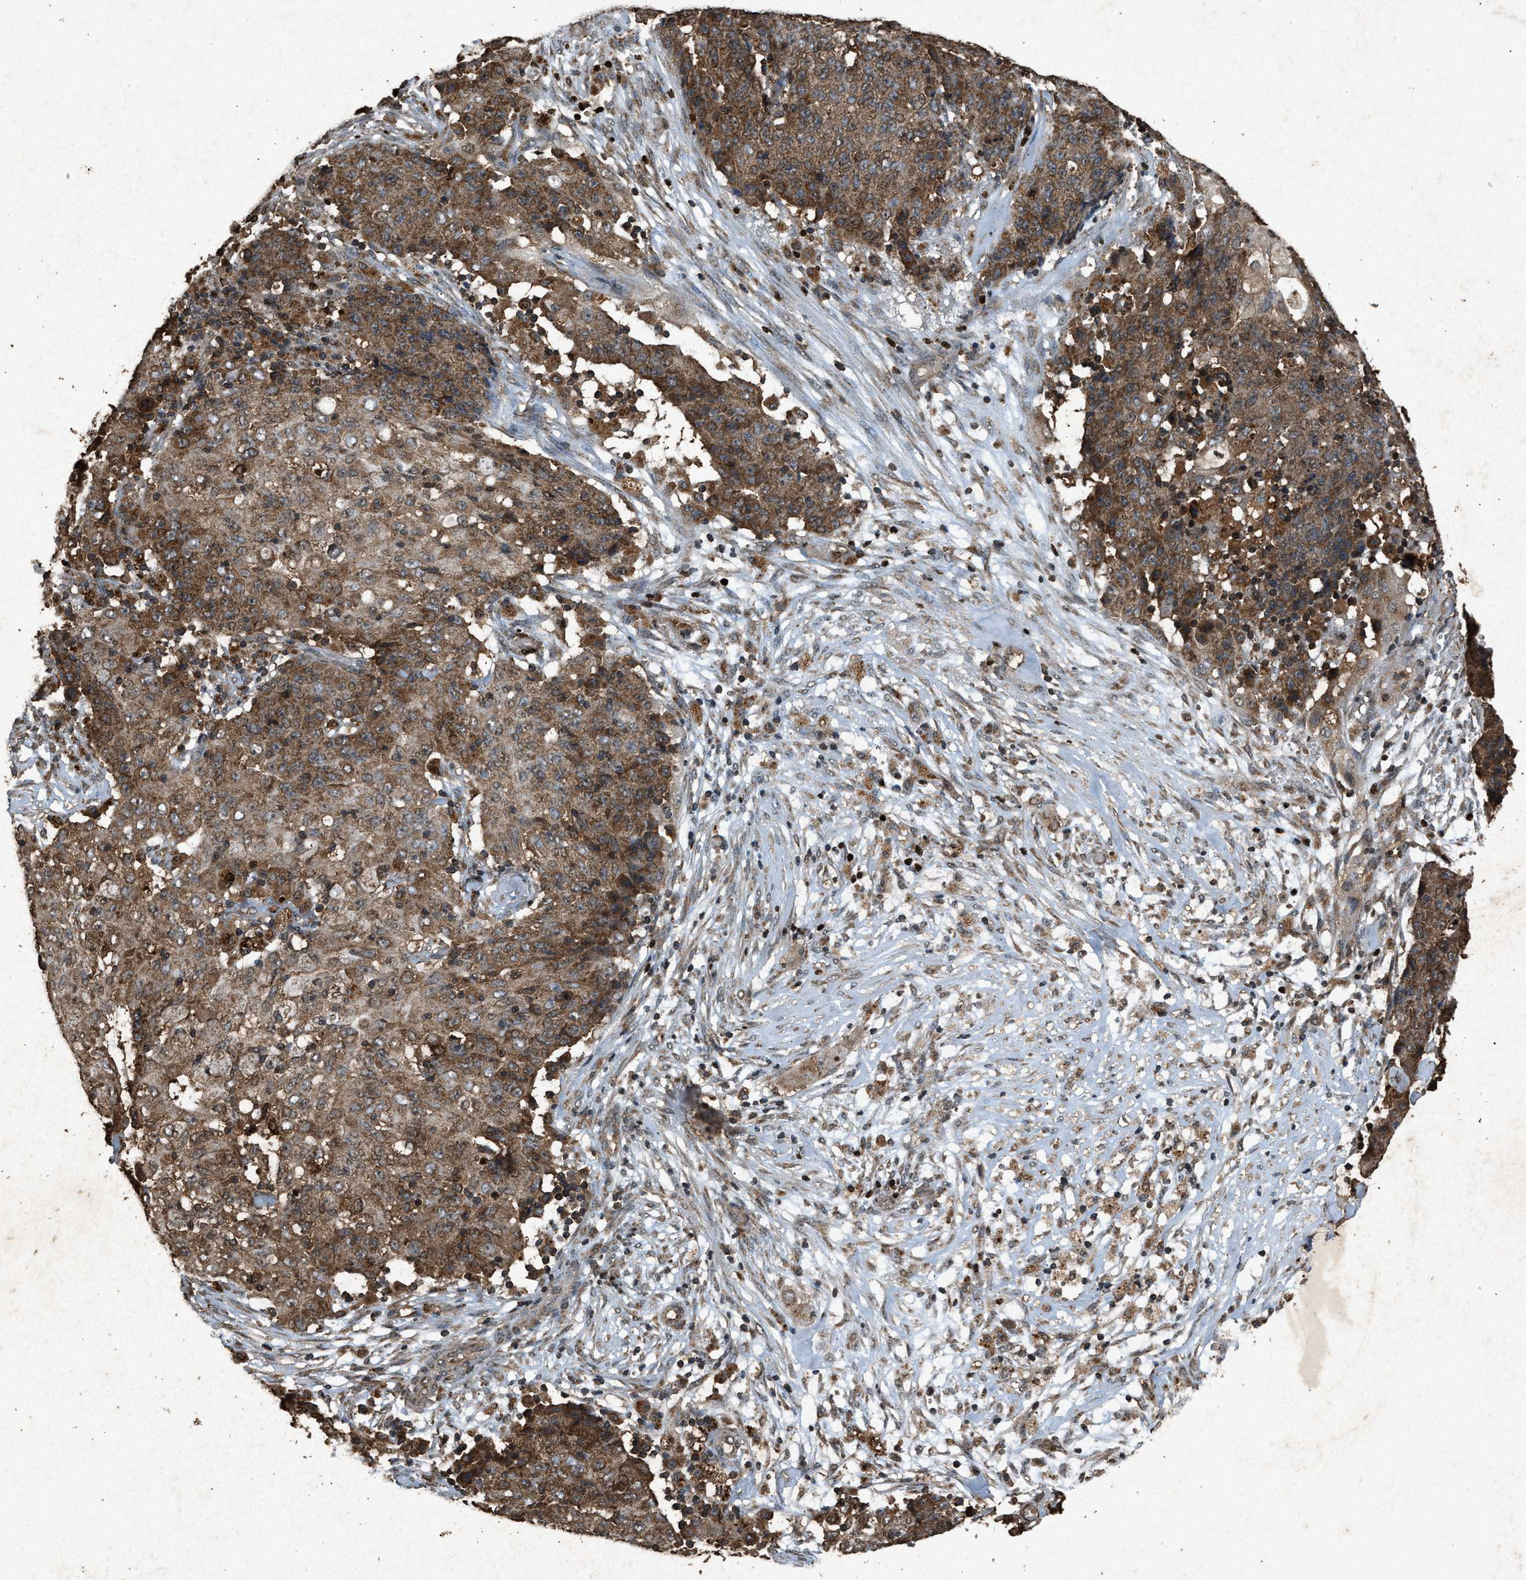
{"staining": {"intensity": "strong", "quantity": ">75%", "location": "cytoplasmic/membranous"}, "tissue": "ovarian cancer", "cell_type": "Tumor cells", "image_type": "cancer", "snomed": [{"axis": "morphology", "description": "Carcinoma, endometroid"}, {"axis": "topography", "description": "Ovary"}], "caption": "Protein expression analysis of human ovarian endometroid carcinoma reveals strong cytoplasmic/membranous positivity in about >75% of tumor cells. The protein of interest is stained brown, and the nuclei are stained in blue (DAB (3,3'-diaminobenzidine) IHC with brightfield microscopy, high magnification).", "gene": "OAS1", "patient": {"sex": "female", "age": 42}}